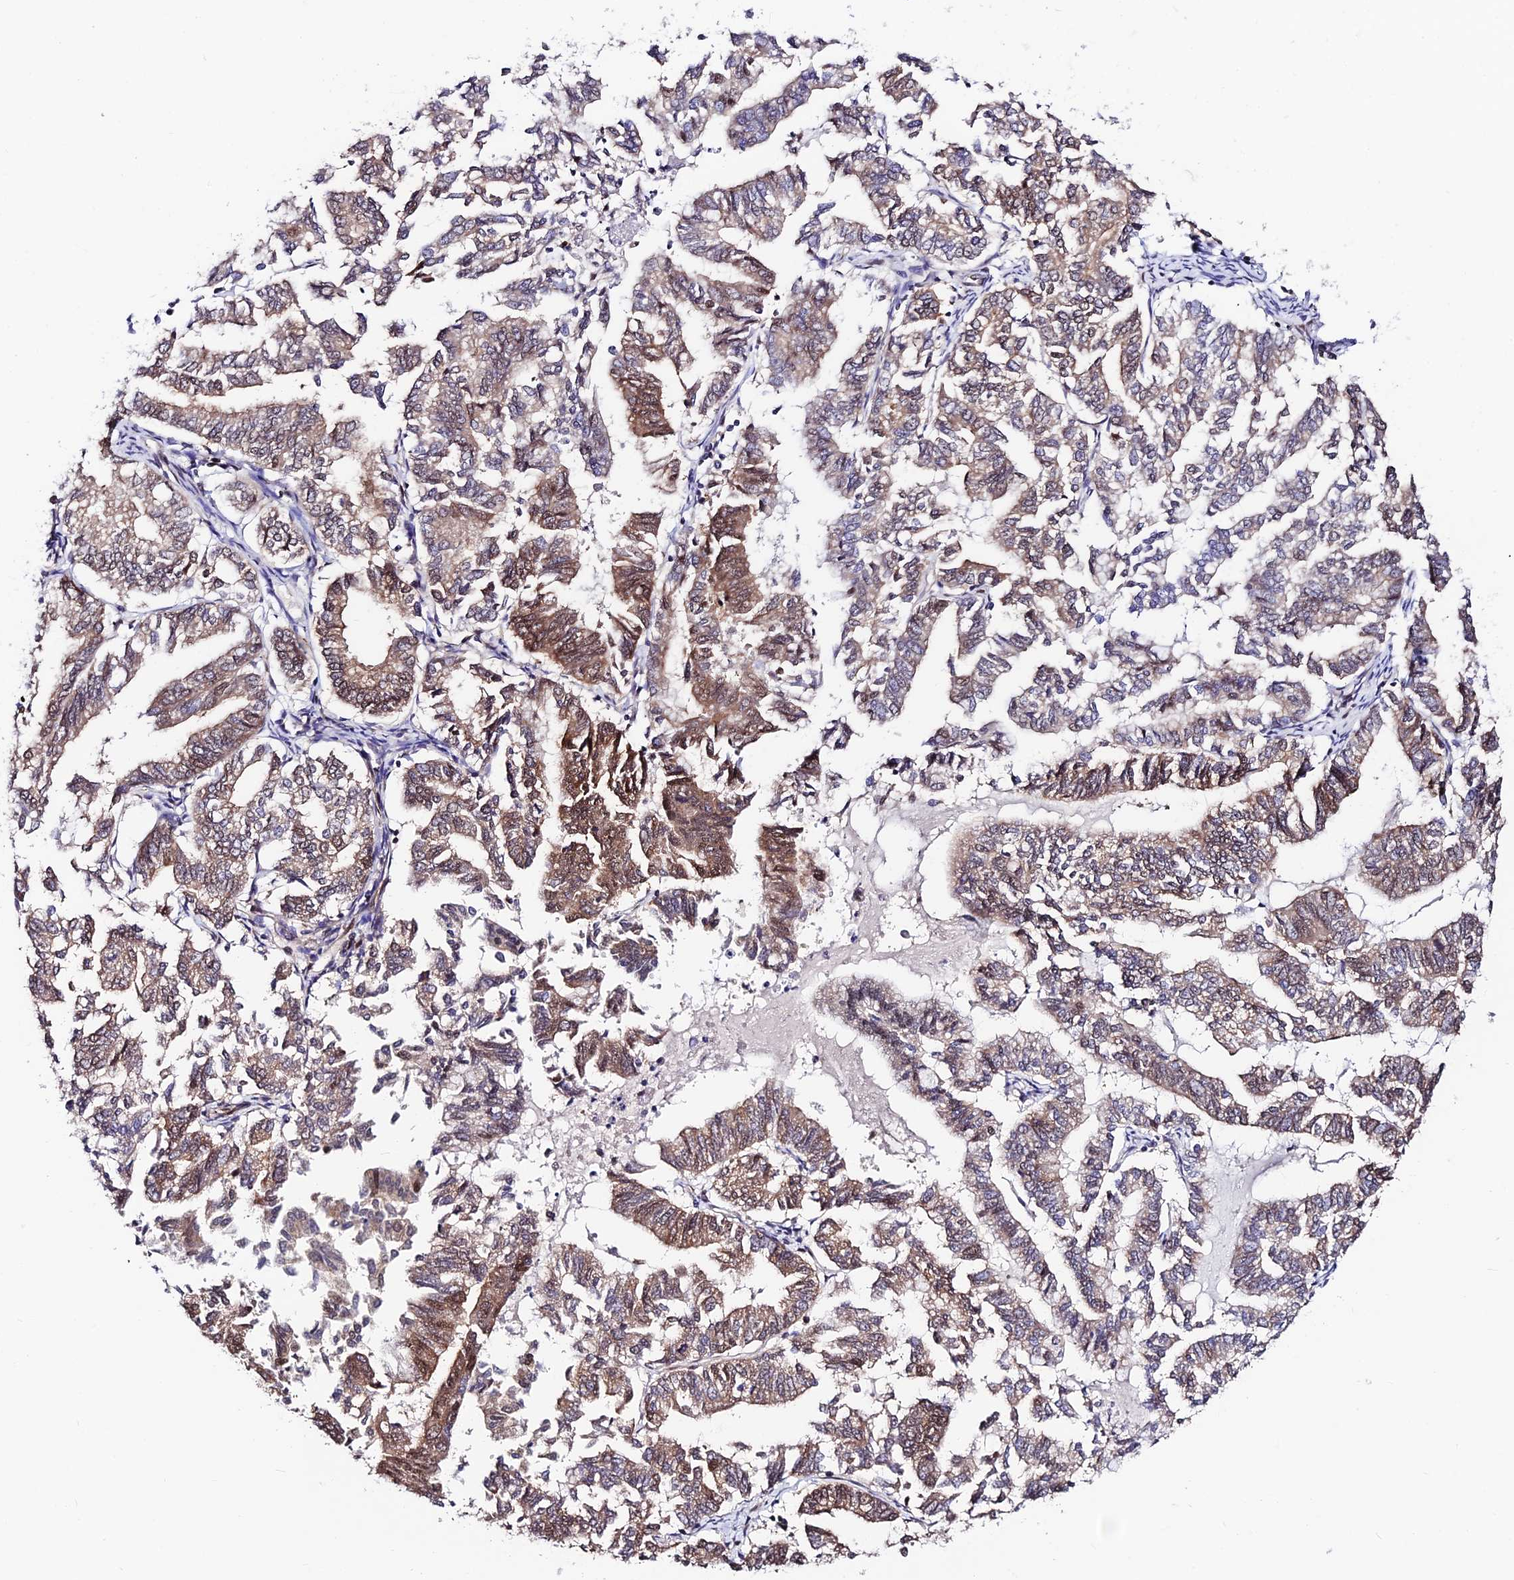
{"staining": {"intensity": "moderate", "quantity": ">75%", "location": "cytoplasmic/membranous"}, "tissue": "endometrial cancer", "cell_type": "Tumor cells", "image_type": "cancer", "snomed": [{"axis": "morphology", "description": "Adenocarcinoma, NOS"}, {"axis": "topography", "description": "Endometrium"}], "caption": "Endometrial adenocarcinoma stained with a brown dye shows moderate cytoplasmic/membranous positive positivity in approximately >75% of tumor cells.", "gene": "RBM42", "patient": {"sex": "female", "age": 79}}